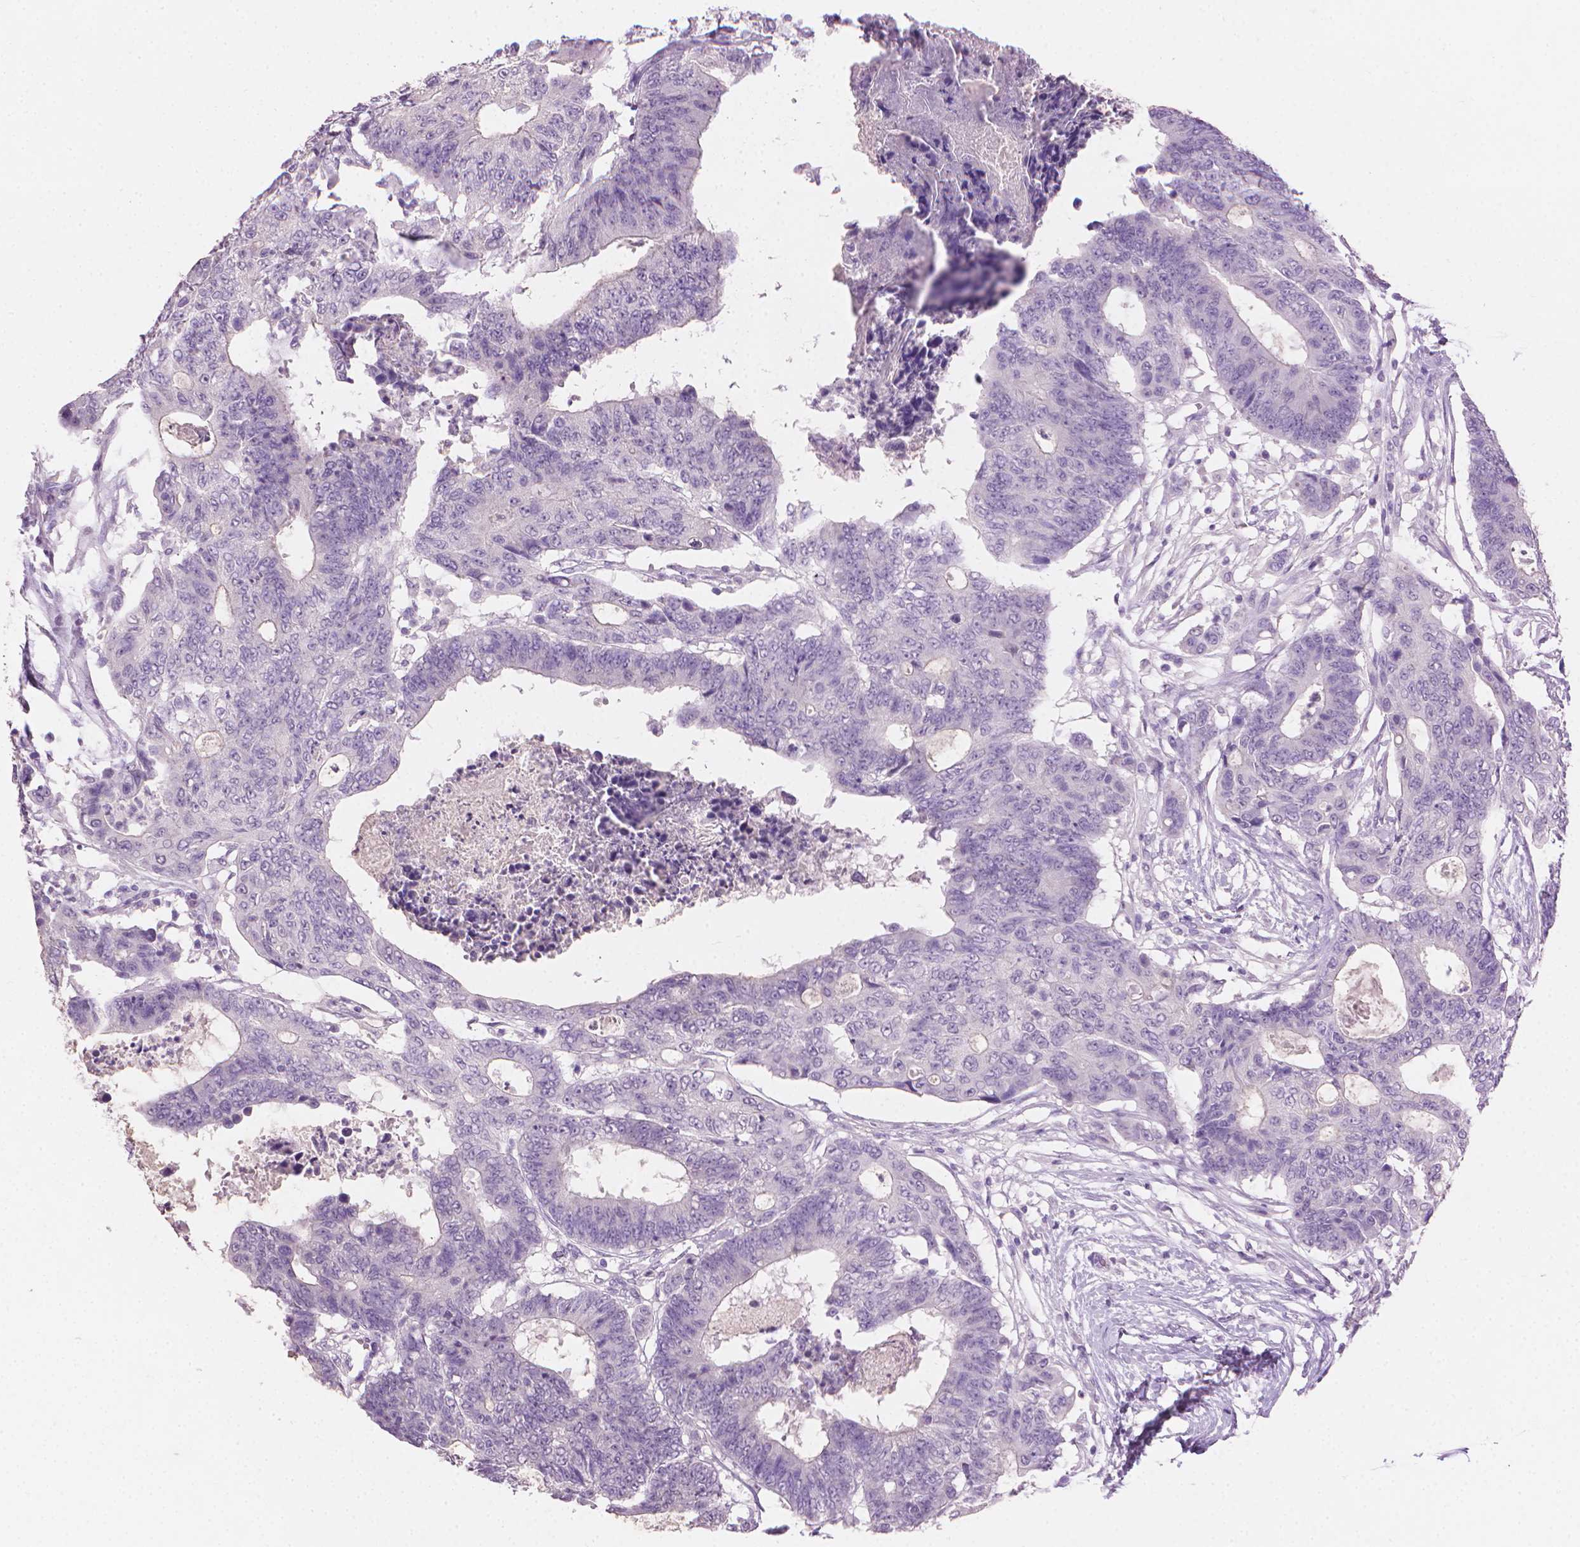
{"staining": {"intensity": "negative", "quantity": "none", "location": "none"}, "tissue": "colorectal cancer", "cell_type": "Tumor cells", "image_type": "cancer", "snomed": [{"axis": "morphology", "description": "Adenocarcinoma, NOS"}, {"axis": "topography", "description": "Colon"}], "caption": "High power microscopy histopathology image of an immunohistochemistry (IHC) photomicrograph of colorectal adenocarcinoma, revealing no significant positivity in tumor cells. Brightfield microscopy of immunohistochemistry (IHC) stained with DAB (brown) and hematoxylin (blue), captured at high magnification.", "gene": "MLANA", "patient": {"sex": "female", "age": 48}}